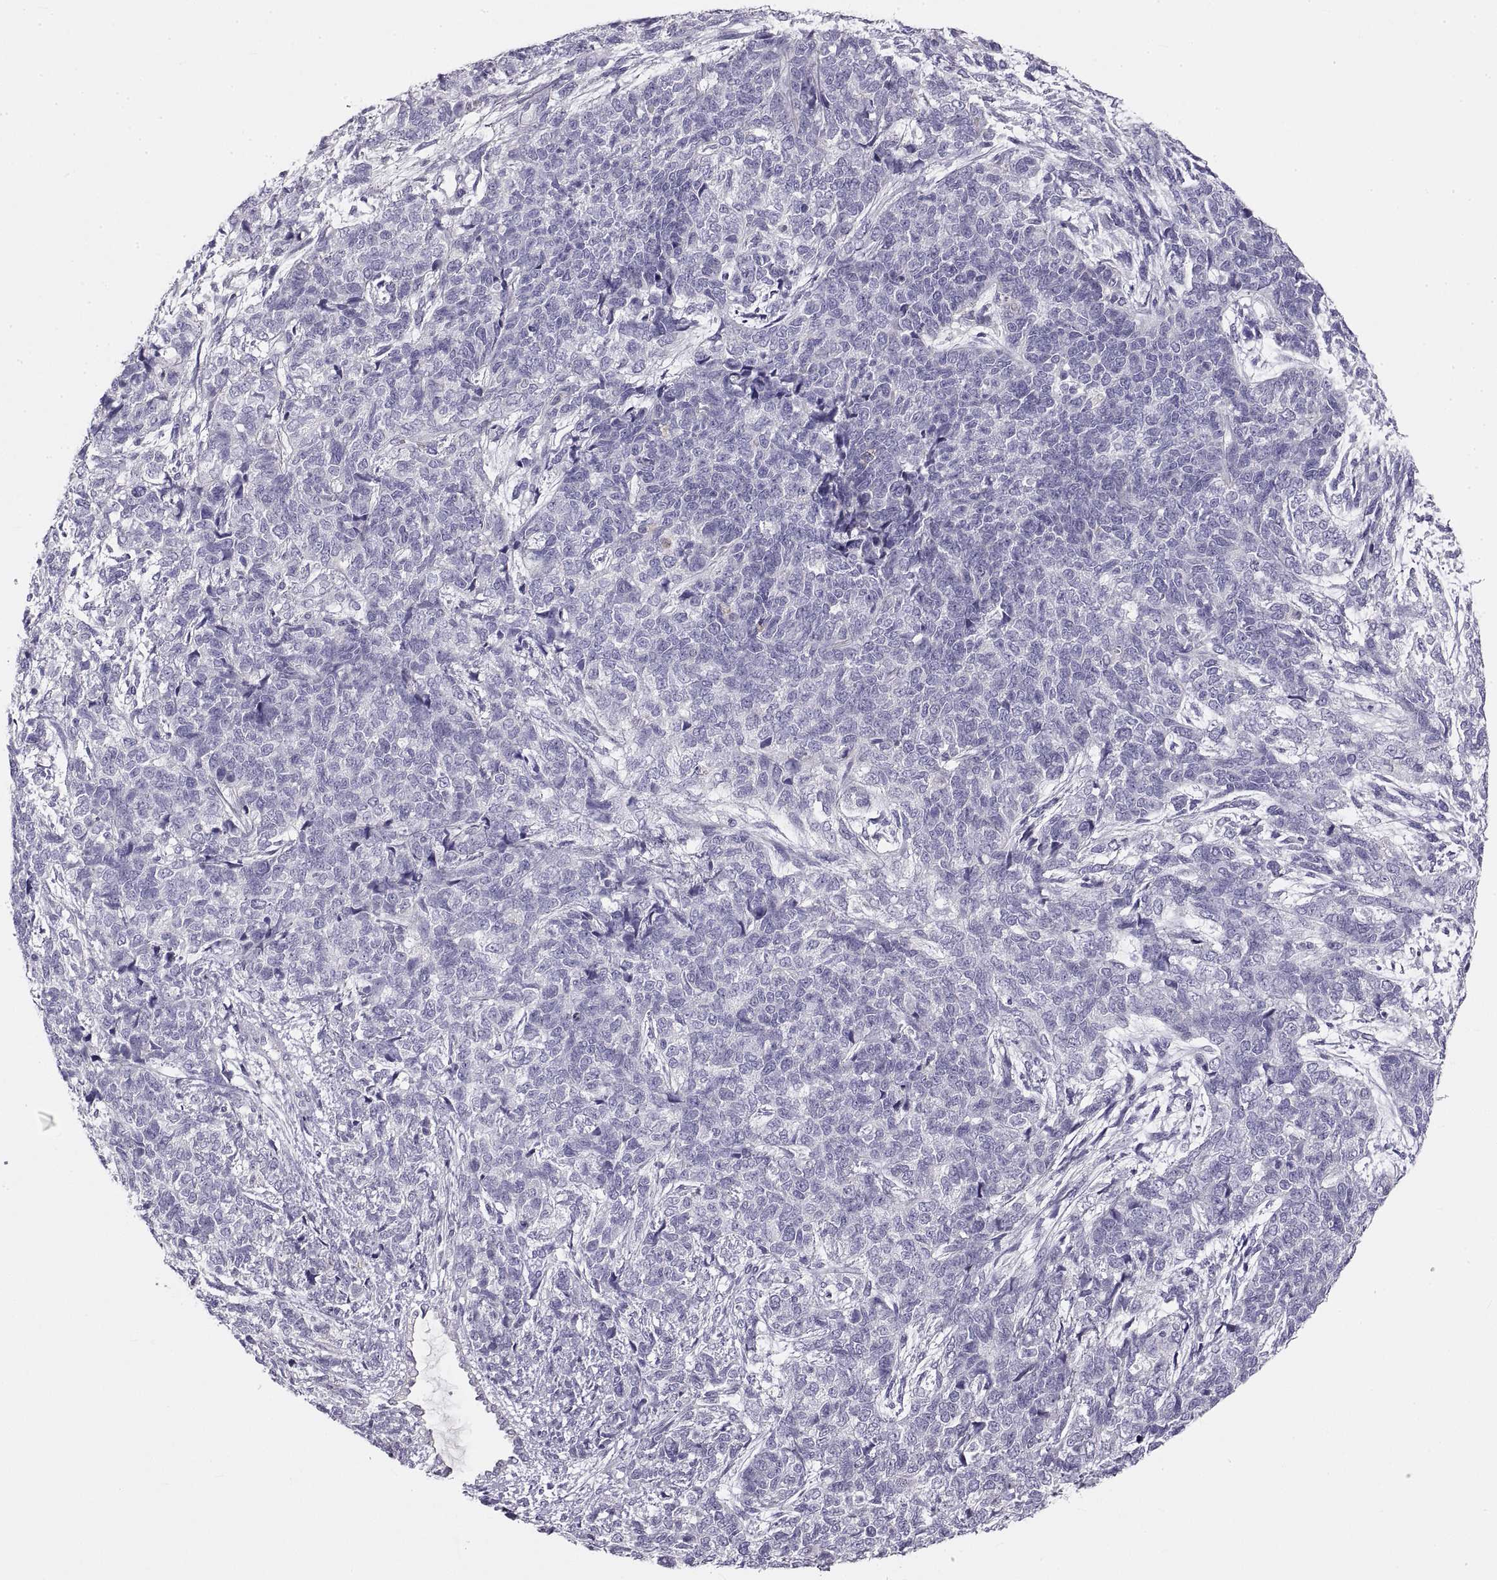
{"staining": {"intensity": "negative", "quantity": "none", "location": "none"}, "tissue": "cervical cancer", "cell_type": "Tumor cells", "image_type": "cancer", "snomed": [{"axis": "morphology", "description": "Squamous cell carcinoma, NOS"}, {"axis": "topography", "description": "Cervix"}], "caption": "Human squamous cell carcinoma (cervical) stained for a protein using immunohistochemistry reveals no staining in tumor cells.", "gene": "CRYBB3", "patient": {"sex": "female", "age": 63}}